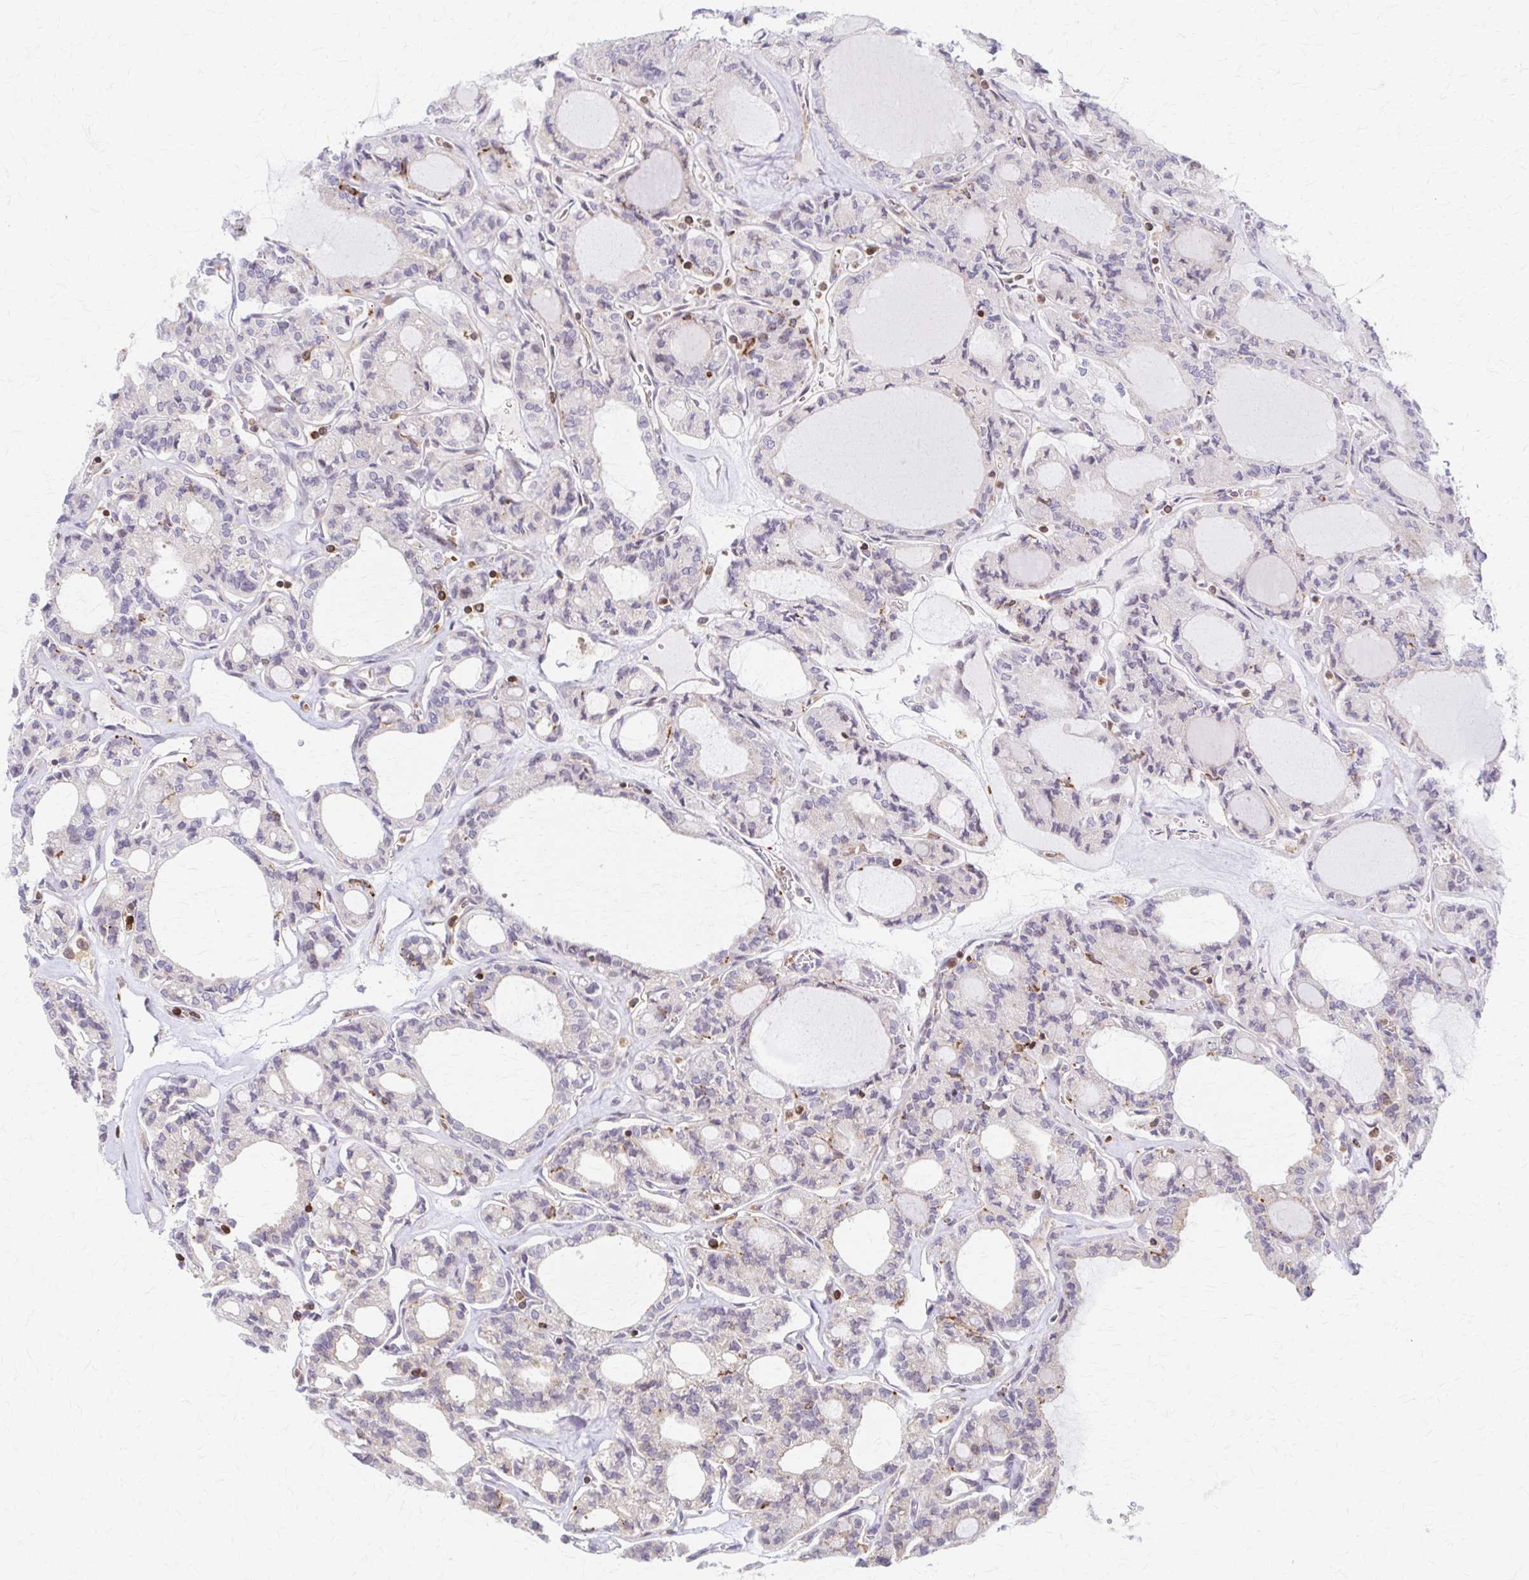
{"staining": {"intensity": "weak", "quantity": "25%-75%", "location": "cytoplasmic/membranous"}, "tissue": "thyroid cancer", "cell_type": "Tumor cells", "image_type": "cancer", "snomed": [{"axis": "morphology", "description": "Papillary adenocarcinoma, NOS"}, {"axis": "topography", "description": "Thyroid gland"}], "caption": "Thyroid cancer stained with a protein marker exhibits weak staining in tumor cells.", "gene": "ARHGAP35", "patient": {"sex": "male", "age": 87}}